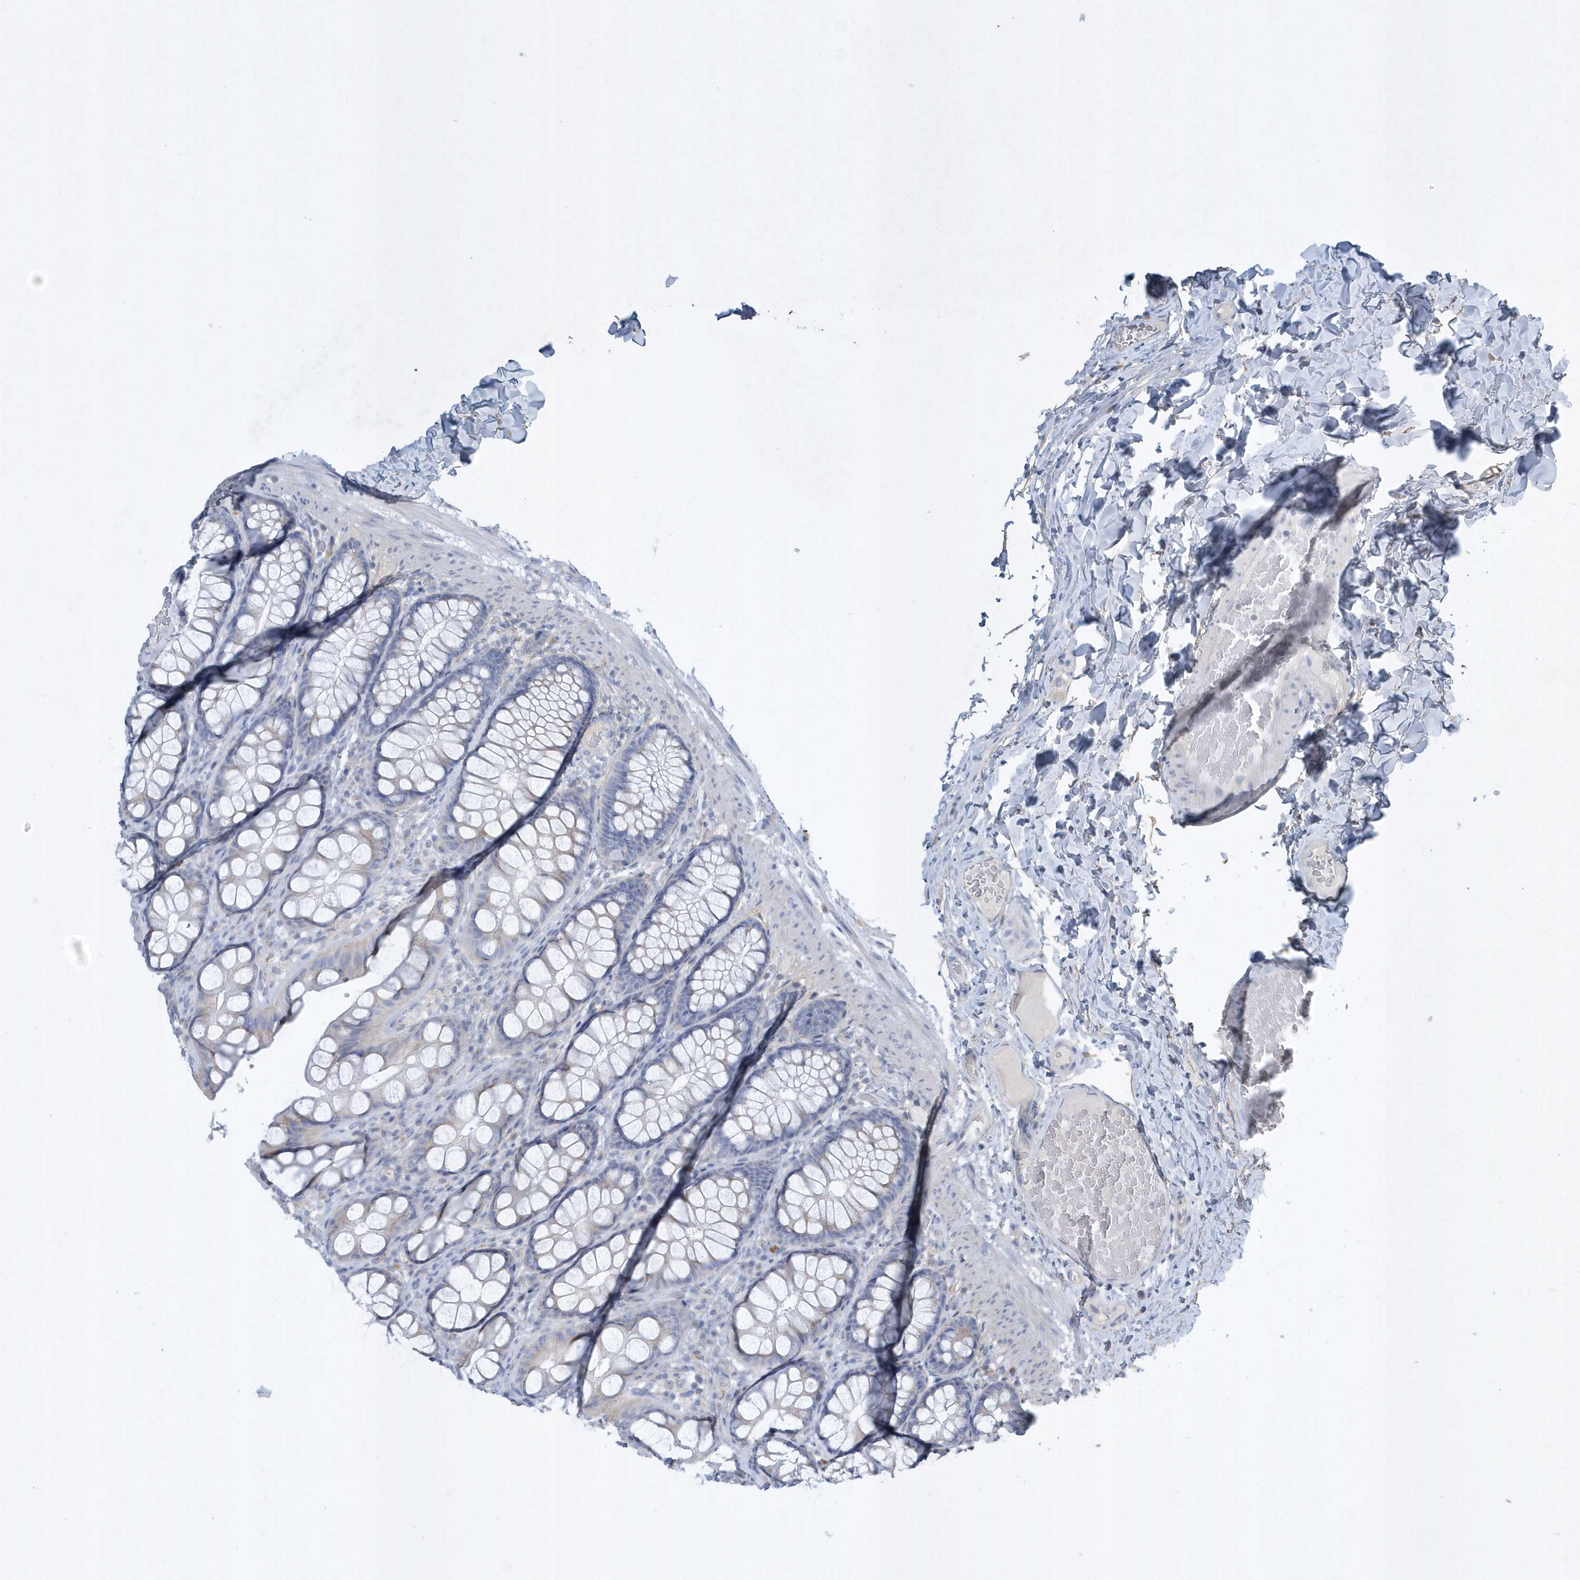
{"staining": {"intensity": "negative", "quantity": "none", "location": "none"}, "tissue": "colon", "cell_type": "Endothelial cells", "image_type": "normal", "snomed": [{"axis": "morphology", "description": "Normal tissue, NOS"}, {"axis": "topography", "description": "Colon"}], "caption": "This is an immunohistochemistry (IHC) image of normal colon. There is no expression in endothelial cells.", "gene": "SPATA18", "patient": {"sex": "male", "age": 47}}